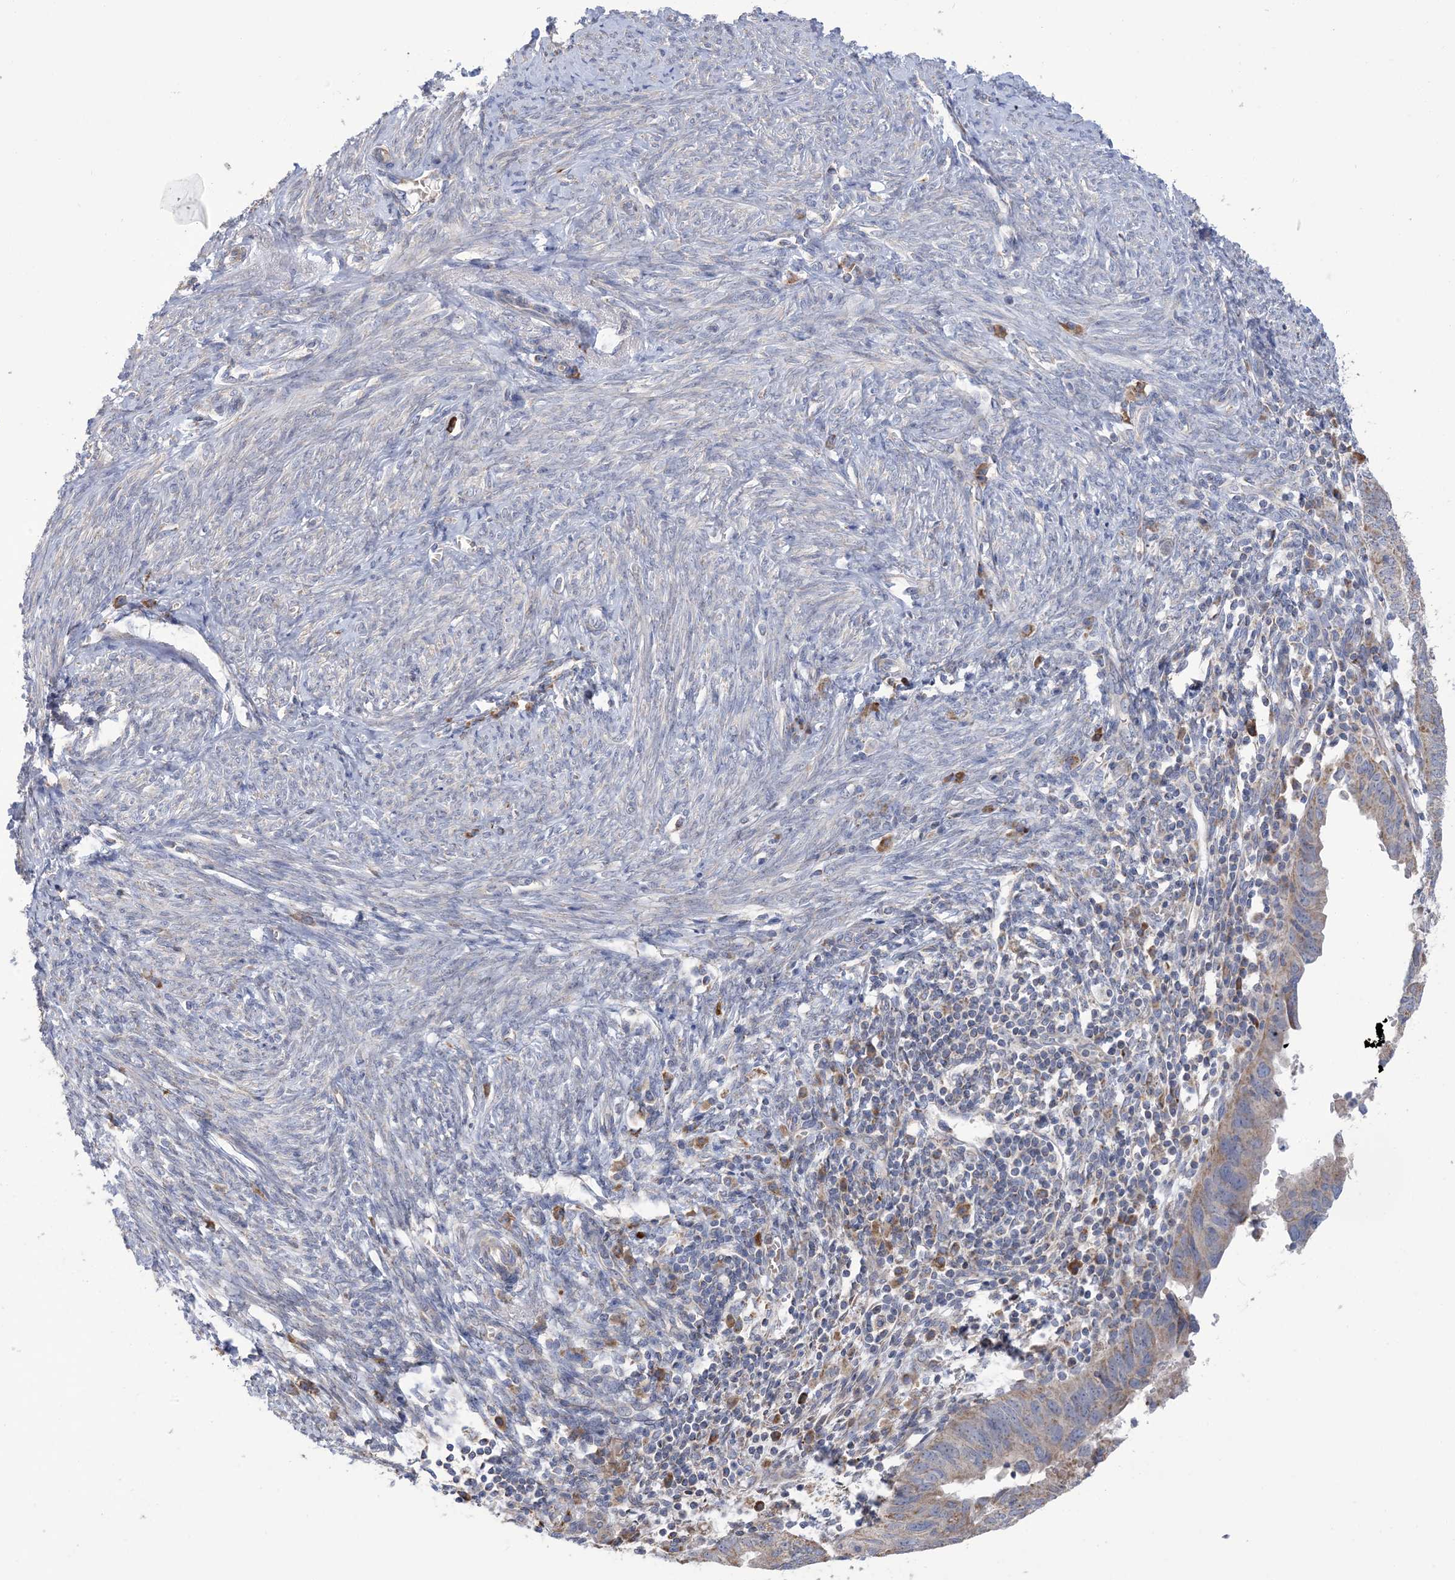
{"staining": {"intensity": "weak", "quantity": "<25%", "location": "cytoplasmic/membranous"}, "tissue": "endometrial cancer", "cell_type": "Tumor cells", "image_type": "cancer", "snomed": [{"axis": "morphology", "description": "Adenocarcinoma, NOS"}, {"axis": "topography", "description": "Uterus"}], "caption": "An IHC photomicrograph of adenocarcinoma (endometrial) is shown. There is no staining in tumor cells of adenocarcinoma (endometrial).", "gene": "CLEC16A", "patient": {"sex": "female", "age": 77}}